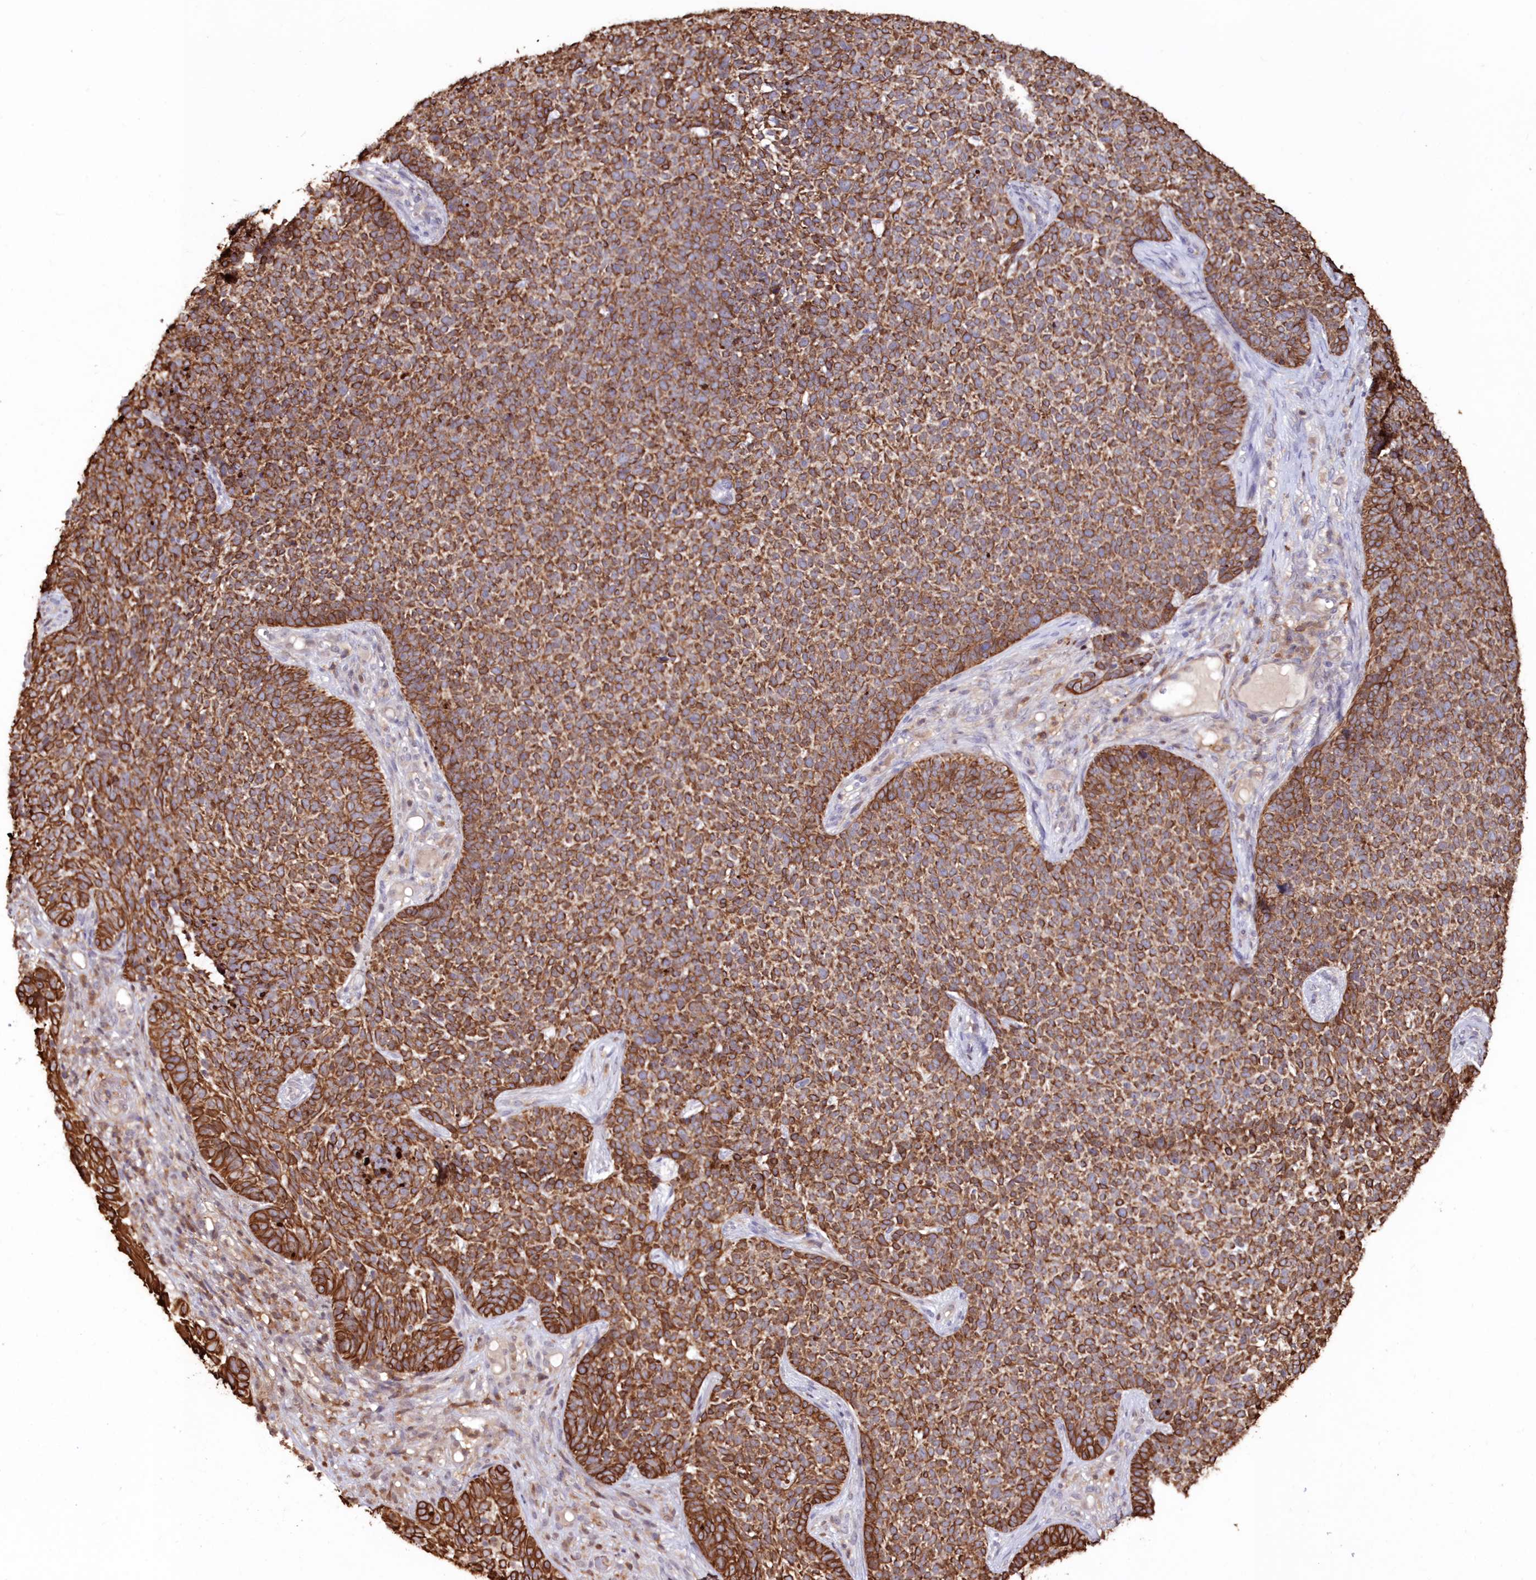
{"staining": {"intensity": "strong", "quantity": ">75%", "location": "cytoplasmic/membranous"}, "tissue": "skin cancer", "cell_type": "Tumor cells", "image_type": "cancer", "snomed": [{"axis": "morphology", "description": "Basal cell carcinoma"}, {"axis": "topography", "description": "Skin"}], "caption": "A micrograph of skin basal cell carcinoma stained for a protein exhibits strong cytoplasmic/membranous brown staining in tumor cells.", "gene": "SNED1", "patient": {"sex": "female", "age": 84}}